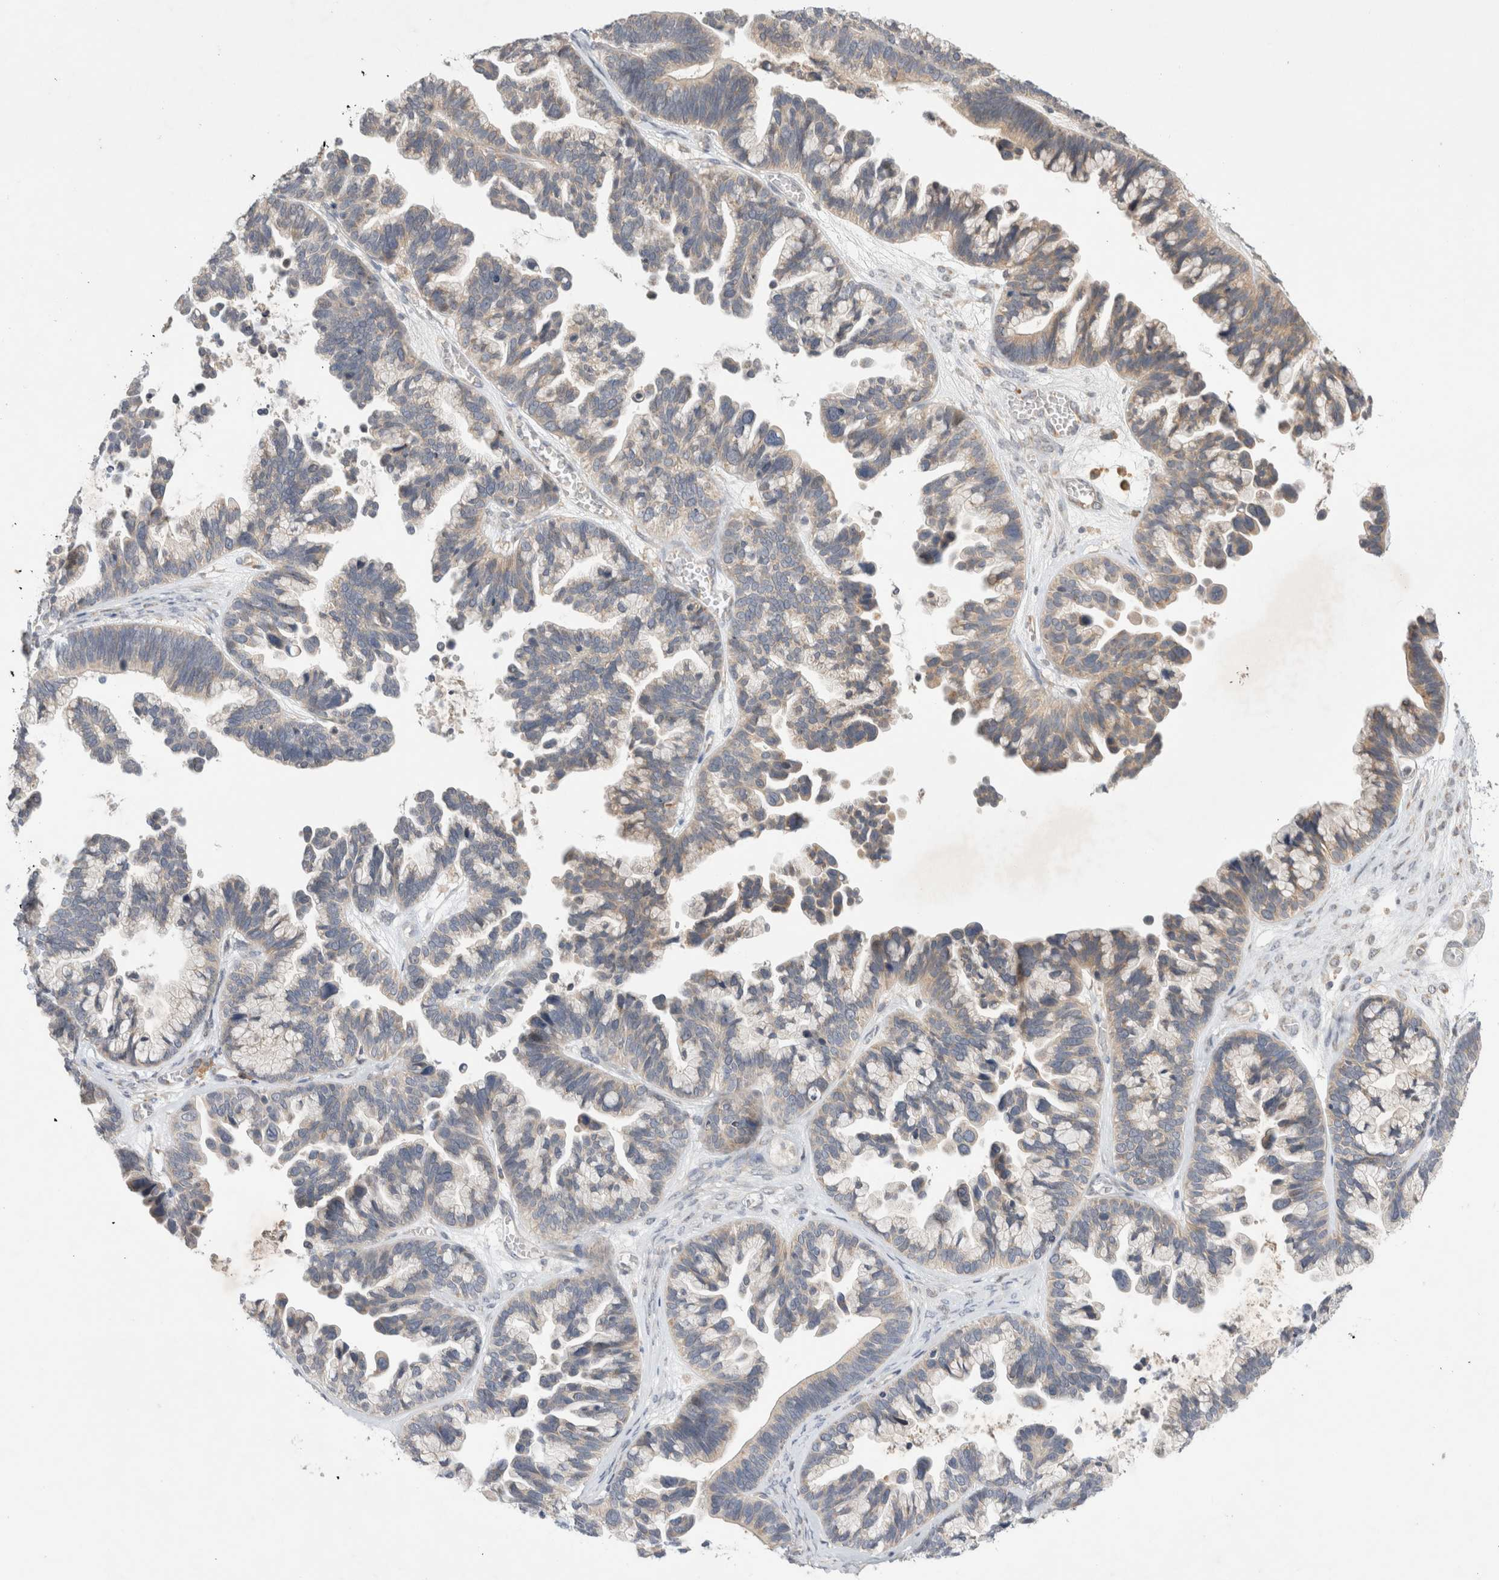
{"staining": {"intensity": "weak", "quantity": "25%-75%", "location": "cytoplasmic/membranous"}, "tissue": "ovarian cancer", "cell_type": "Tumor cells", "image_type": "cancer", "snomed": [{"axis": "morphology", "description": "Cystadenocarcinoma, serous, NOS"}, {"axis": "topography", "description": "Ovary"}], "caption": "This is an image of IHC staining of ovarian serous cystadenocarcinoma, which shows weak expression in the cytoplasmic/membranous of tumor cells.", "gene": "NEDD4L", "patient": {"sex": "female", "age": 56}}